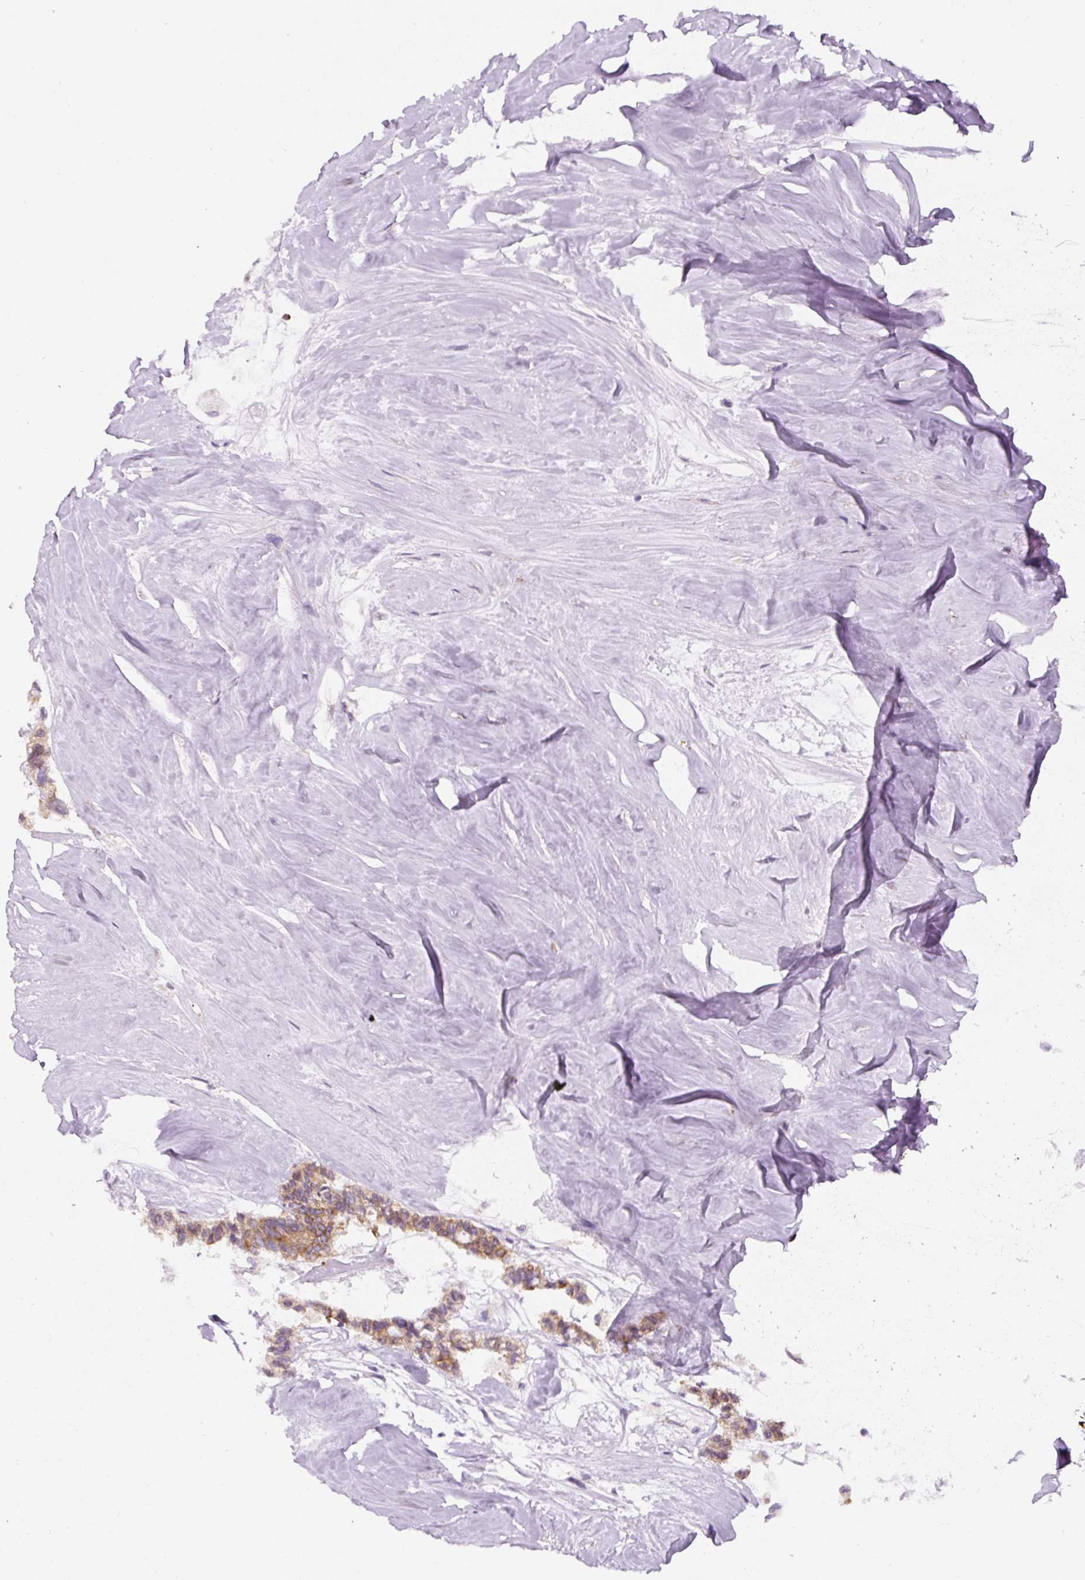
{"staining": {"intensity": "moderate", "quantity": ">75%", "location": "cytoplasmic/membranous"}, "tissue": "colorectal cancer", "cell_type": "Tumor cells", "image_type": "cancer", "snomed": [{"axis": "morphology", "description": "Adenocarcinoma, NOS"}, {"axis": "topography", "description": "Colon"}, {"axis": "topography", "description": "Rectum"}], "caption": "Immunohistochemistry histopathology image of neoplastic tissue: colorectal cancer (adenocarcinoma) stained using IHC demonstrates medium levels of moderate protein expression localized specifically in the cytoplasmic/membranous of tumor cells, appearing as a cytoplasmic/membranous brown color.", "gene": "DDOST", "patient": {"sex": "male", "age": 57}}